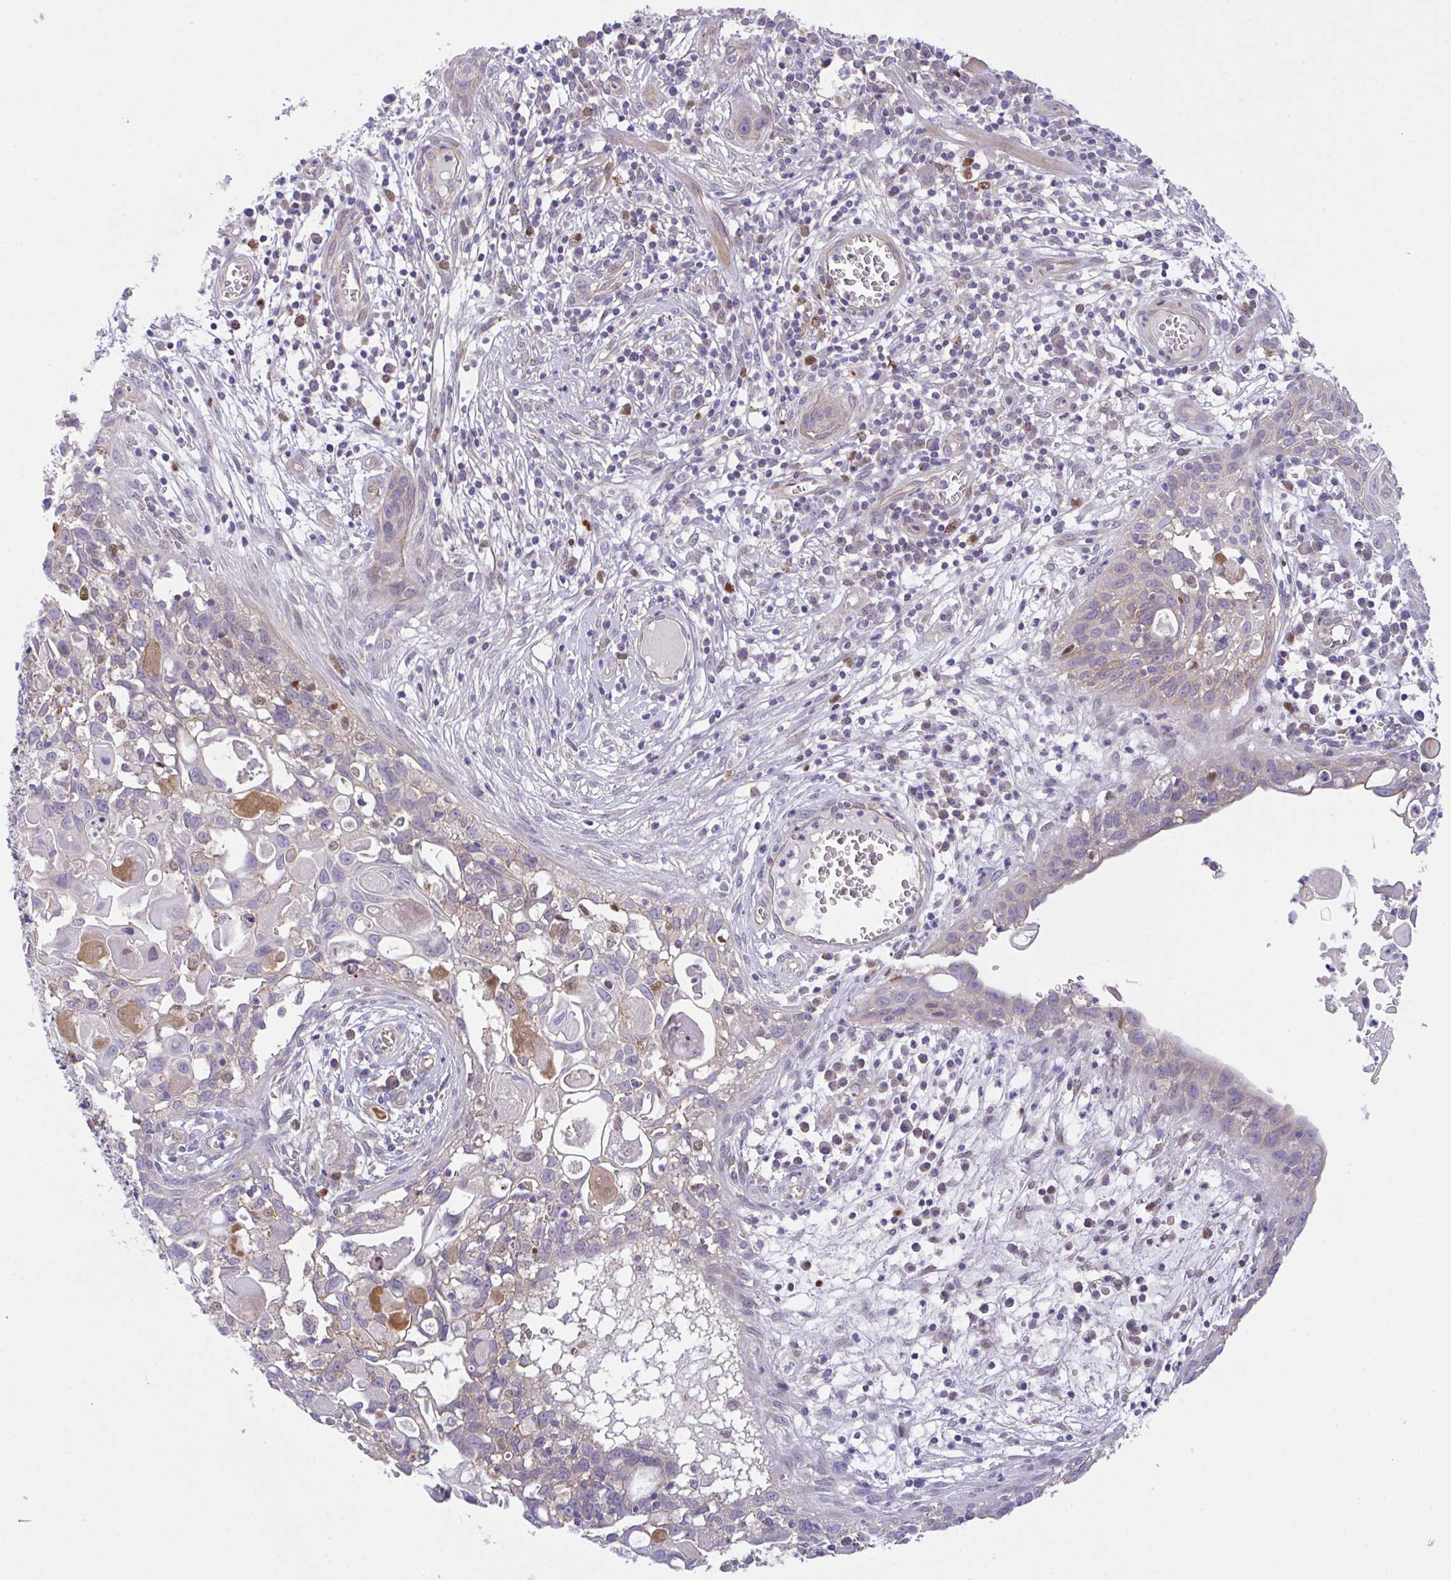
{"staining": {"intensity": "weak", "quantity": "<25%", "location": "cytoplasmic/membranous"}, "tissue": "skin cancer", "cell_type": "Tumor cells", "image_type": "cancer", "snomed": [{"axis": "morphology", "description": "Squamous cell carcinoma, NOS"}, {"axis": "topography", "description": "Skin"}, {"axis": "topography", "description": "Vulva"}], "caption": "Tumor cells show no significant positivity in skin squamous cell carcinoma.", "gene": "ZBED3", "patient": {"sex": "female", "age": 83}}